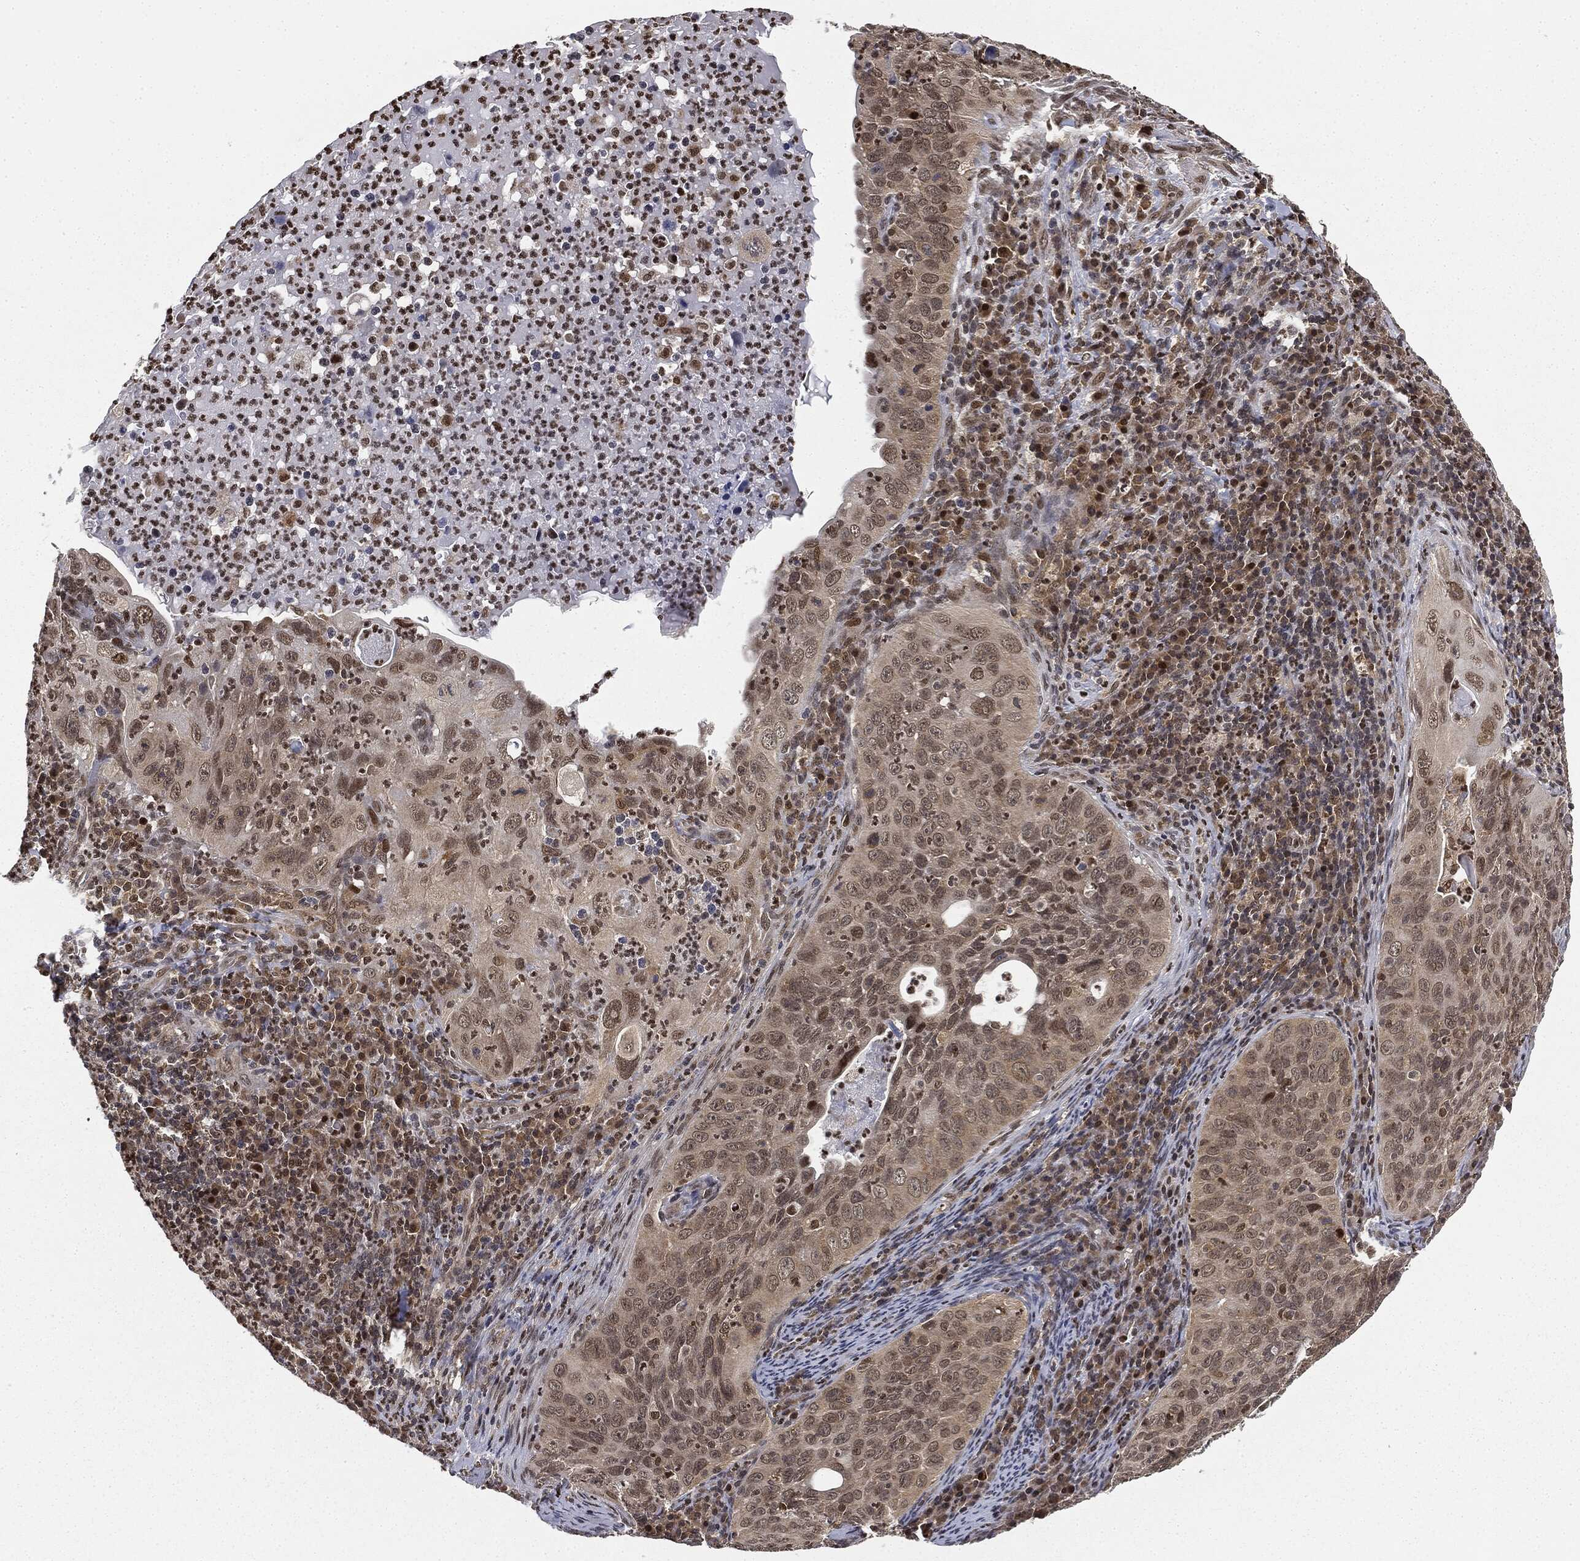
{"staining": {"intensity": "moderate", "quantity": "<25%", "location": "nuclear"}, "tissue": "cervical cancer", "cell_type": "Tumor cells", "image_type": "cancer", "snomed": [{"axis": "morphology", "description": "Squamous cell carcinoma, NOS"}, {"axis": "topography", "description": "Cervix"}], "caption": "Human cervical squamous cell carcinoma stained with a brown dye shows moderate nuclear positive staining in approximately <25% of tumor cells.", "gene": "TBC1D22A", "patient": {"sex": "female", "age": 26}}